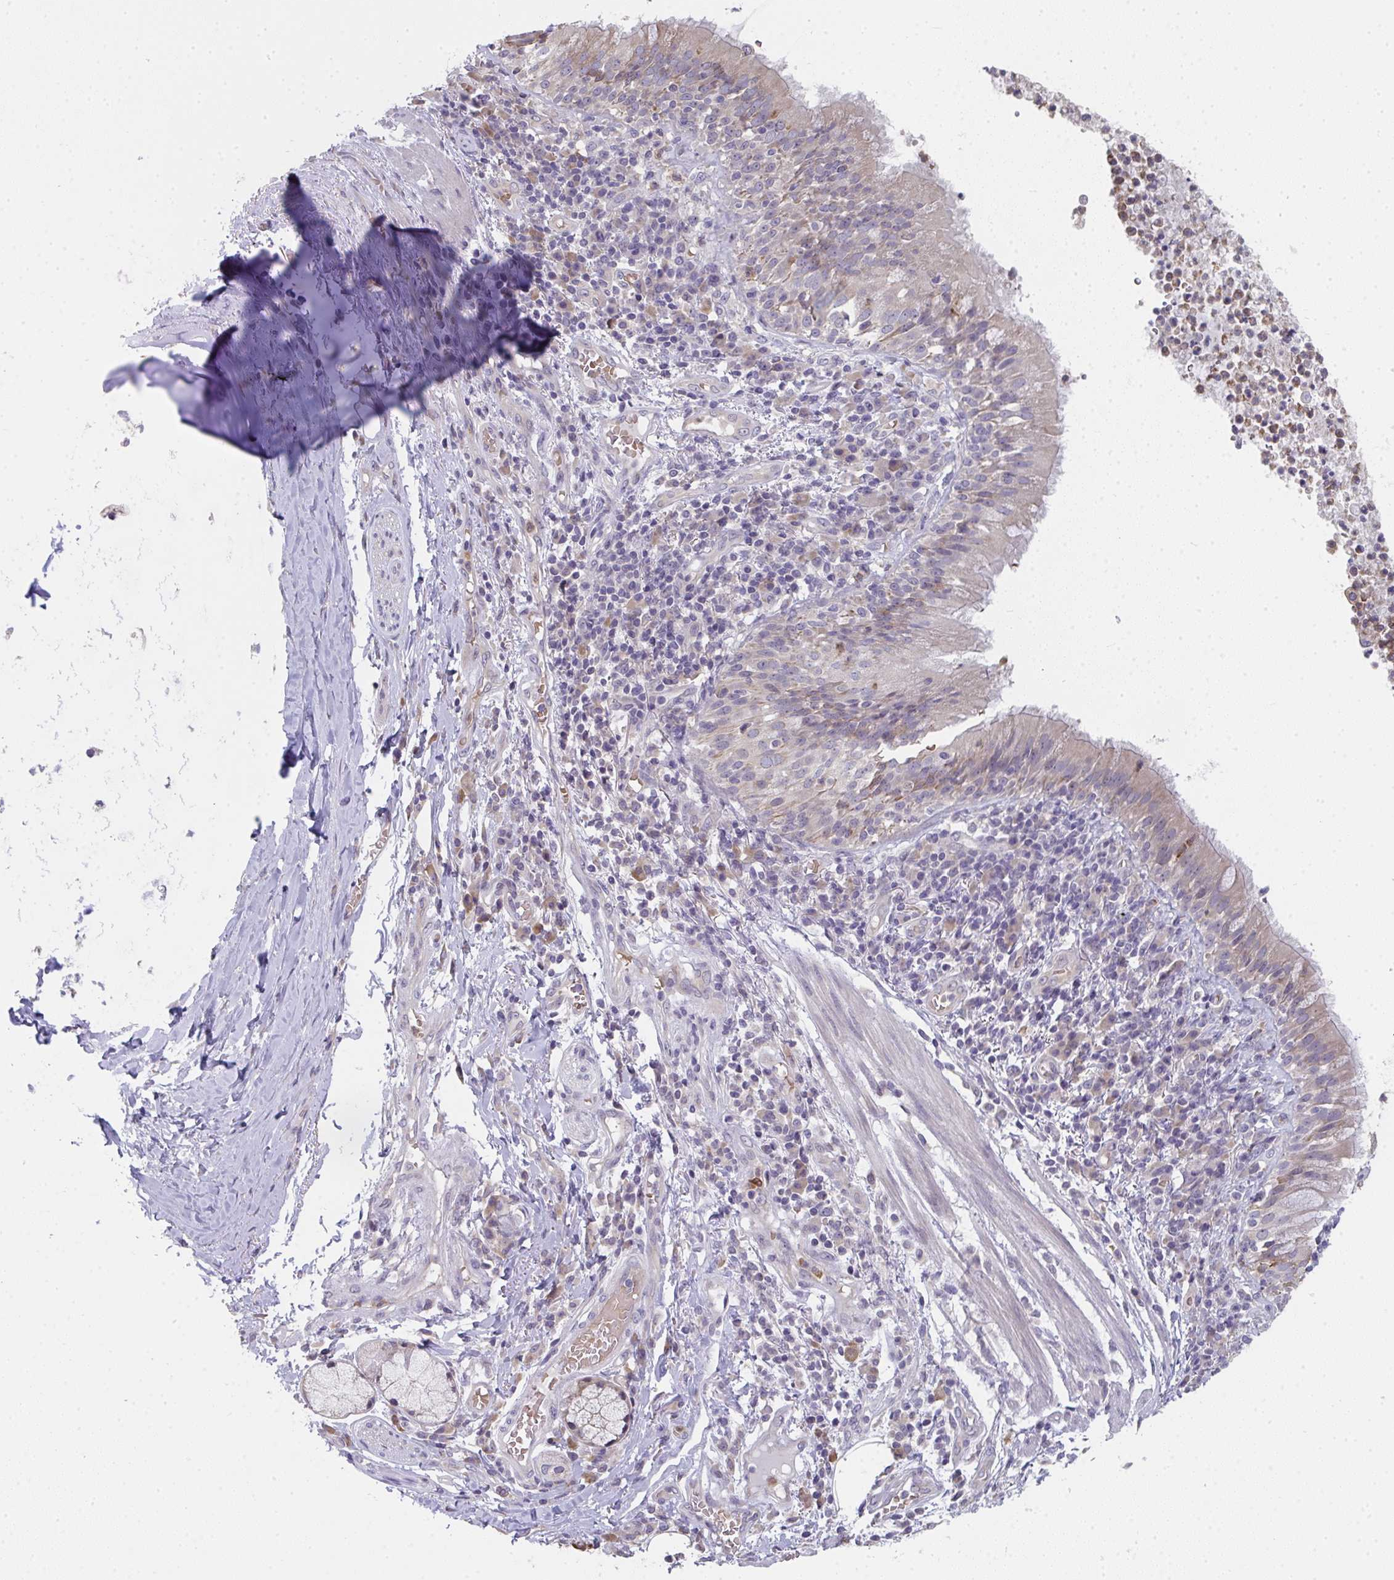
{"staining": {"intensity": "weak", "quantity": "25%-75%", "location": "cytoplasmic/membranous"}, "tissue": "bronchus", "cell_type": "Respiratory epithelial cells", "image_type": "normal", "snomed": [{"axis": "morphology", "description": "Normal tissue, NOS"}, {"axis": "topography", "description": "Cartilage tissue"}, {"axis": "topography", "description": "Bronchus"}], "caption": "This histopathology image shows immunohistochemistry (IHC) staining of benign bronchus, with low weak cytoplasmic/membranous expression in approximately 25%-75% of respiratory epithelial cells.", "gene": "RIOK1", "patient": {"sex": "male", "age": 56}}